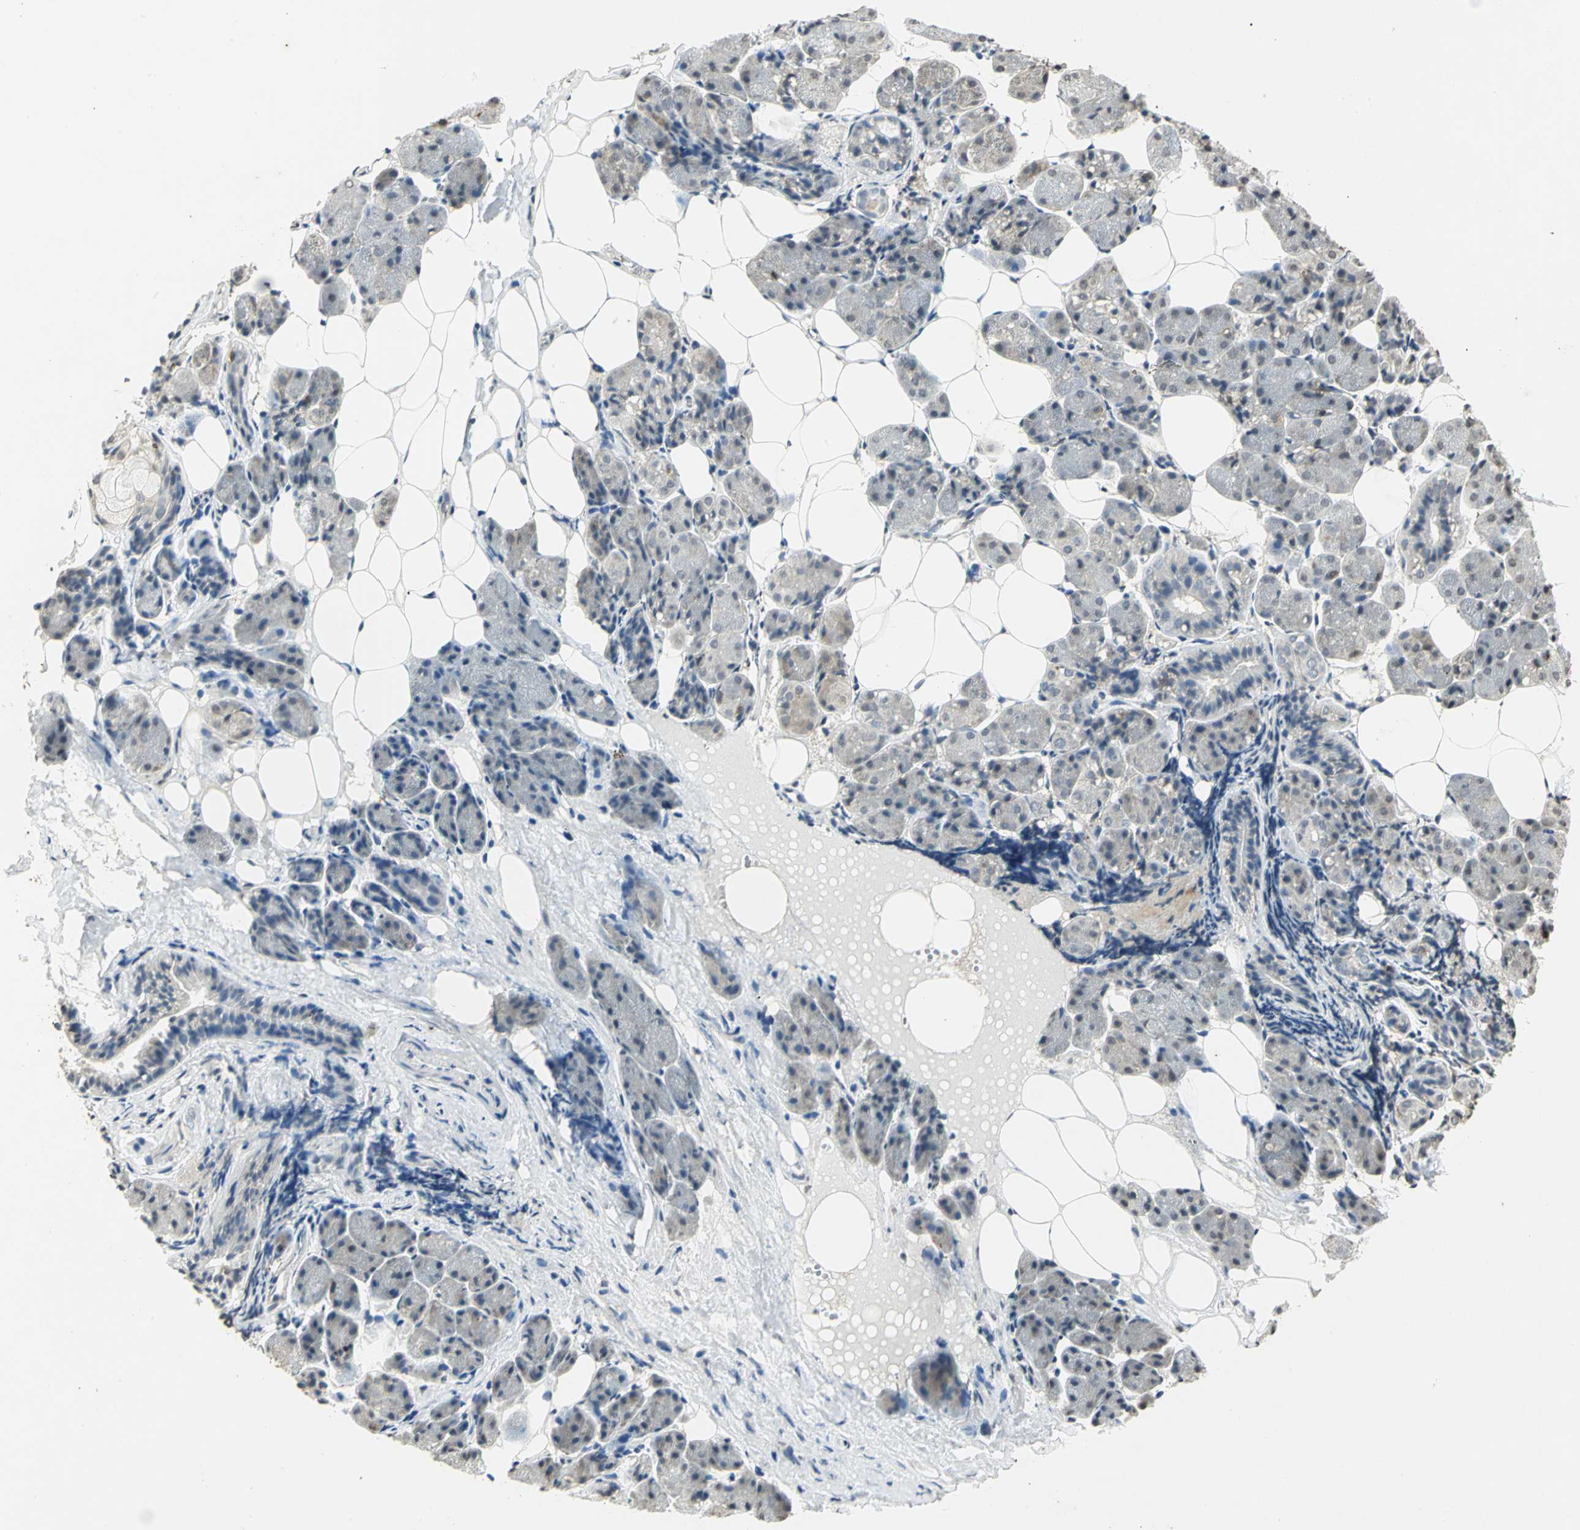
{"staining": {"intensity": "weak", "quantity": "<25%", "location": "cytoplasmic/membranous"}, "tissue": "salivary gland", "cell_type": "Glandular cells", "image_type": "normal", "snomed": [{"axis": "morphology", "description": "Normal tissue, NOS"}, {"axis": "morphology", "description": "Adenoma, NOS"}, {"axis": "topography", "description": "Salivary gland"}], "caption": "Glandular cells show no significant protein staining in unremarkable salivary gland.", "gene": "IL16", "patient": {"sex": "female", "age": 32}}